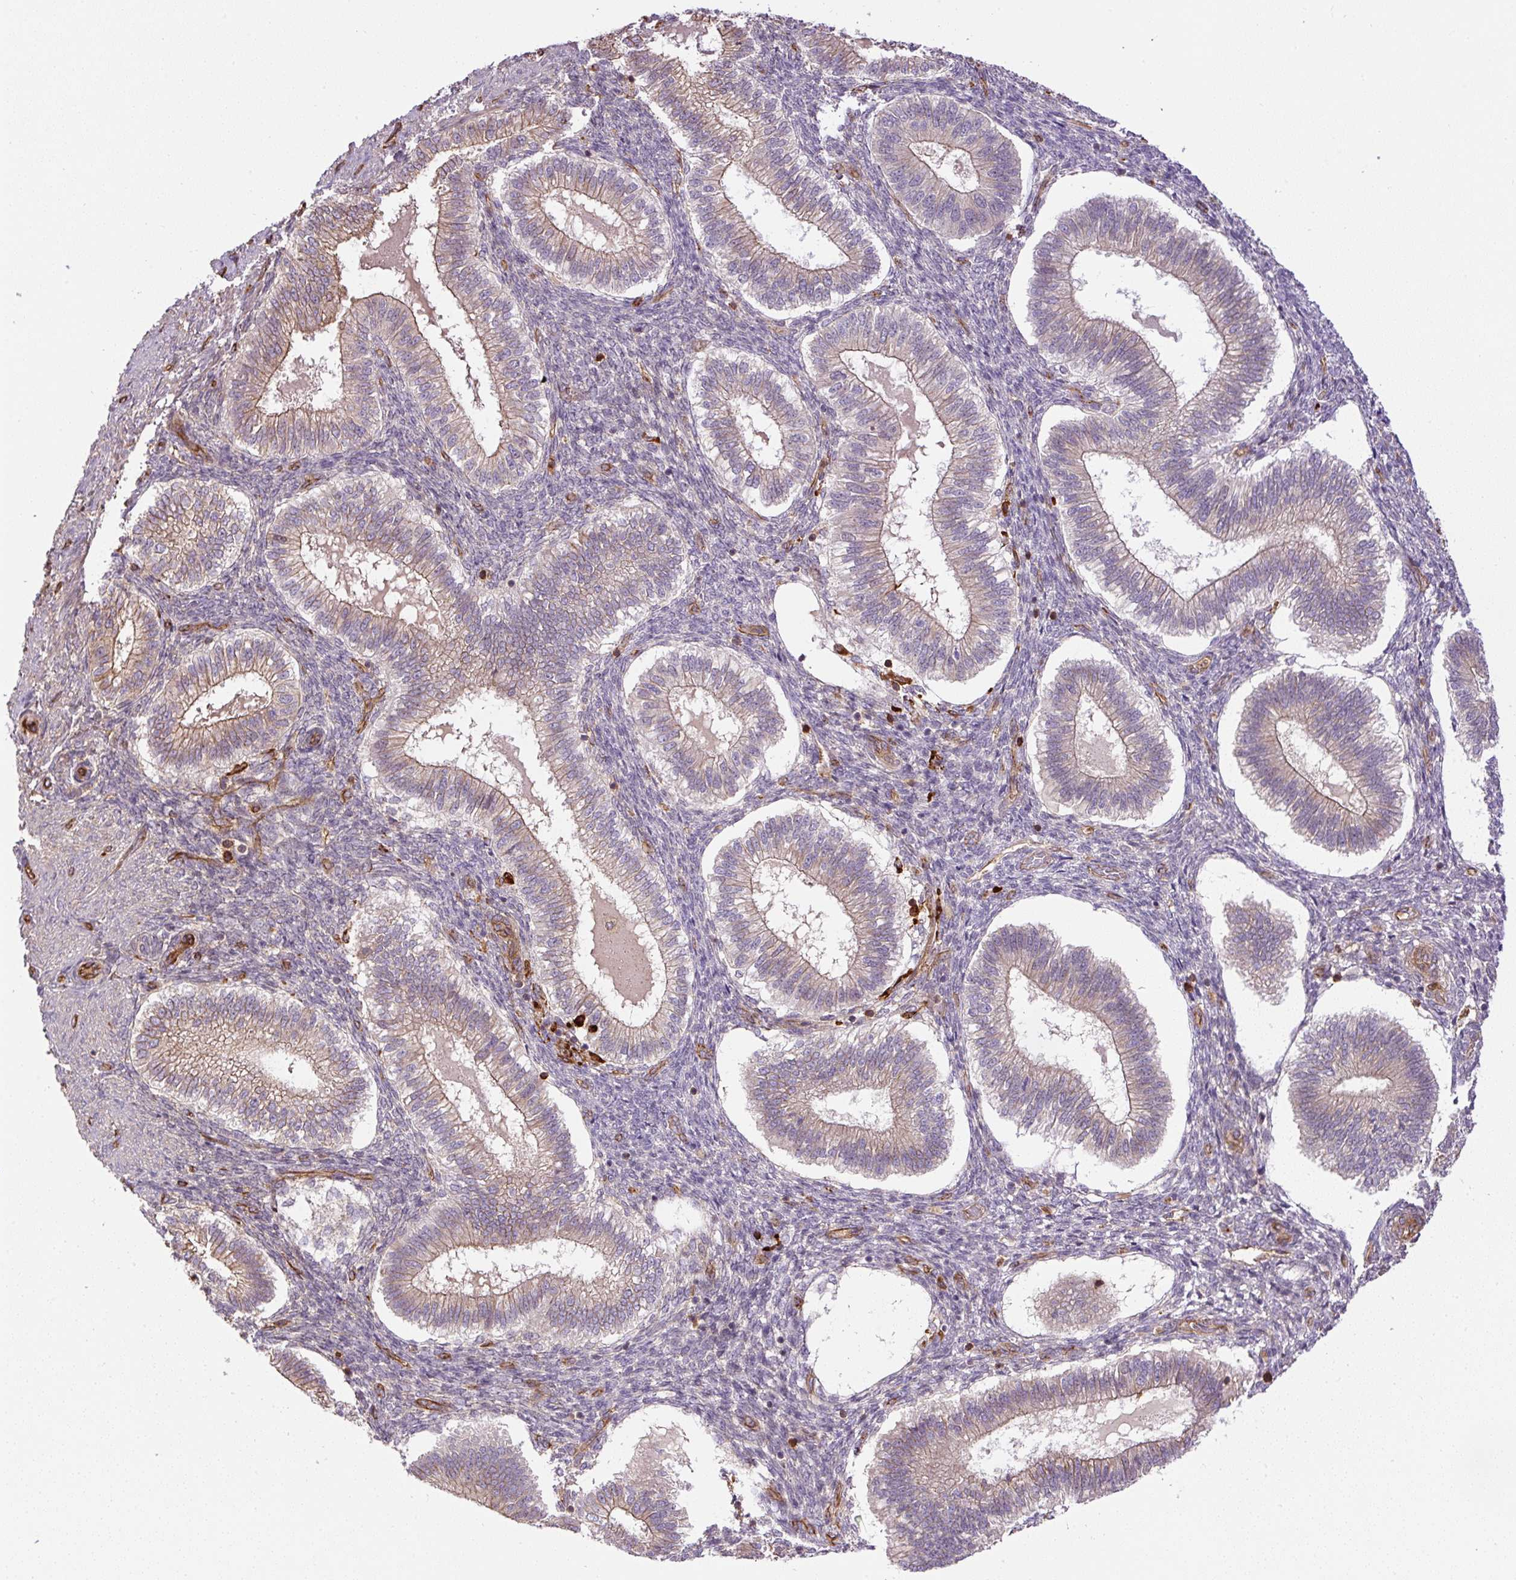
{"staining": {"intensity": "moderate", "quantity": "<25%", "location": "cytoplasmic/membranous"}, "tissue": "endometrium", "cell_type": "Cells in endometrial stroma", "image_type": "normal", "snomed": [{"axis": "morphology", "description": "Normal tissue, NOS"}, {"axis": "topography", "description": "Endometrium"}], "caption": "Moderate cytoplasmic/membranous expression for a protein is seen in about <25% of cells in endometrial stroma of unremarkable endometrium using immunohistochemistry.", "gene": "B3GALT5", "patient": {"sex": "female", "age": 25}}